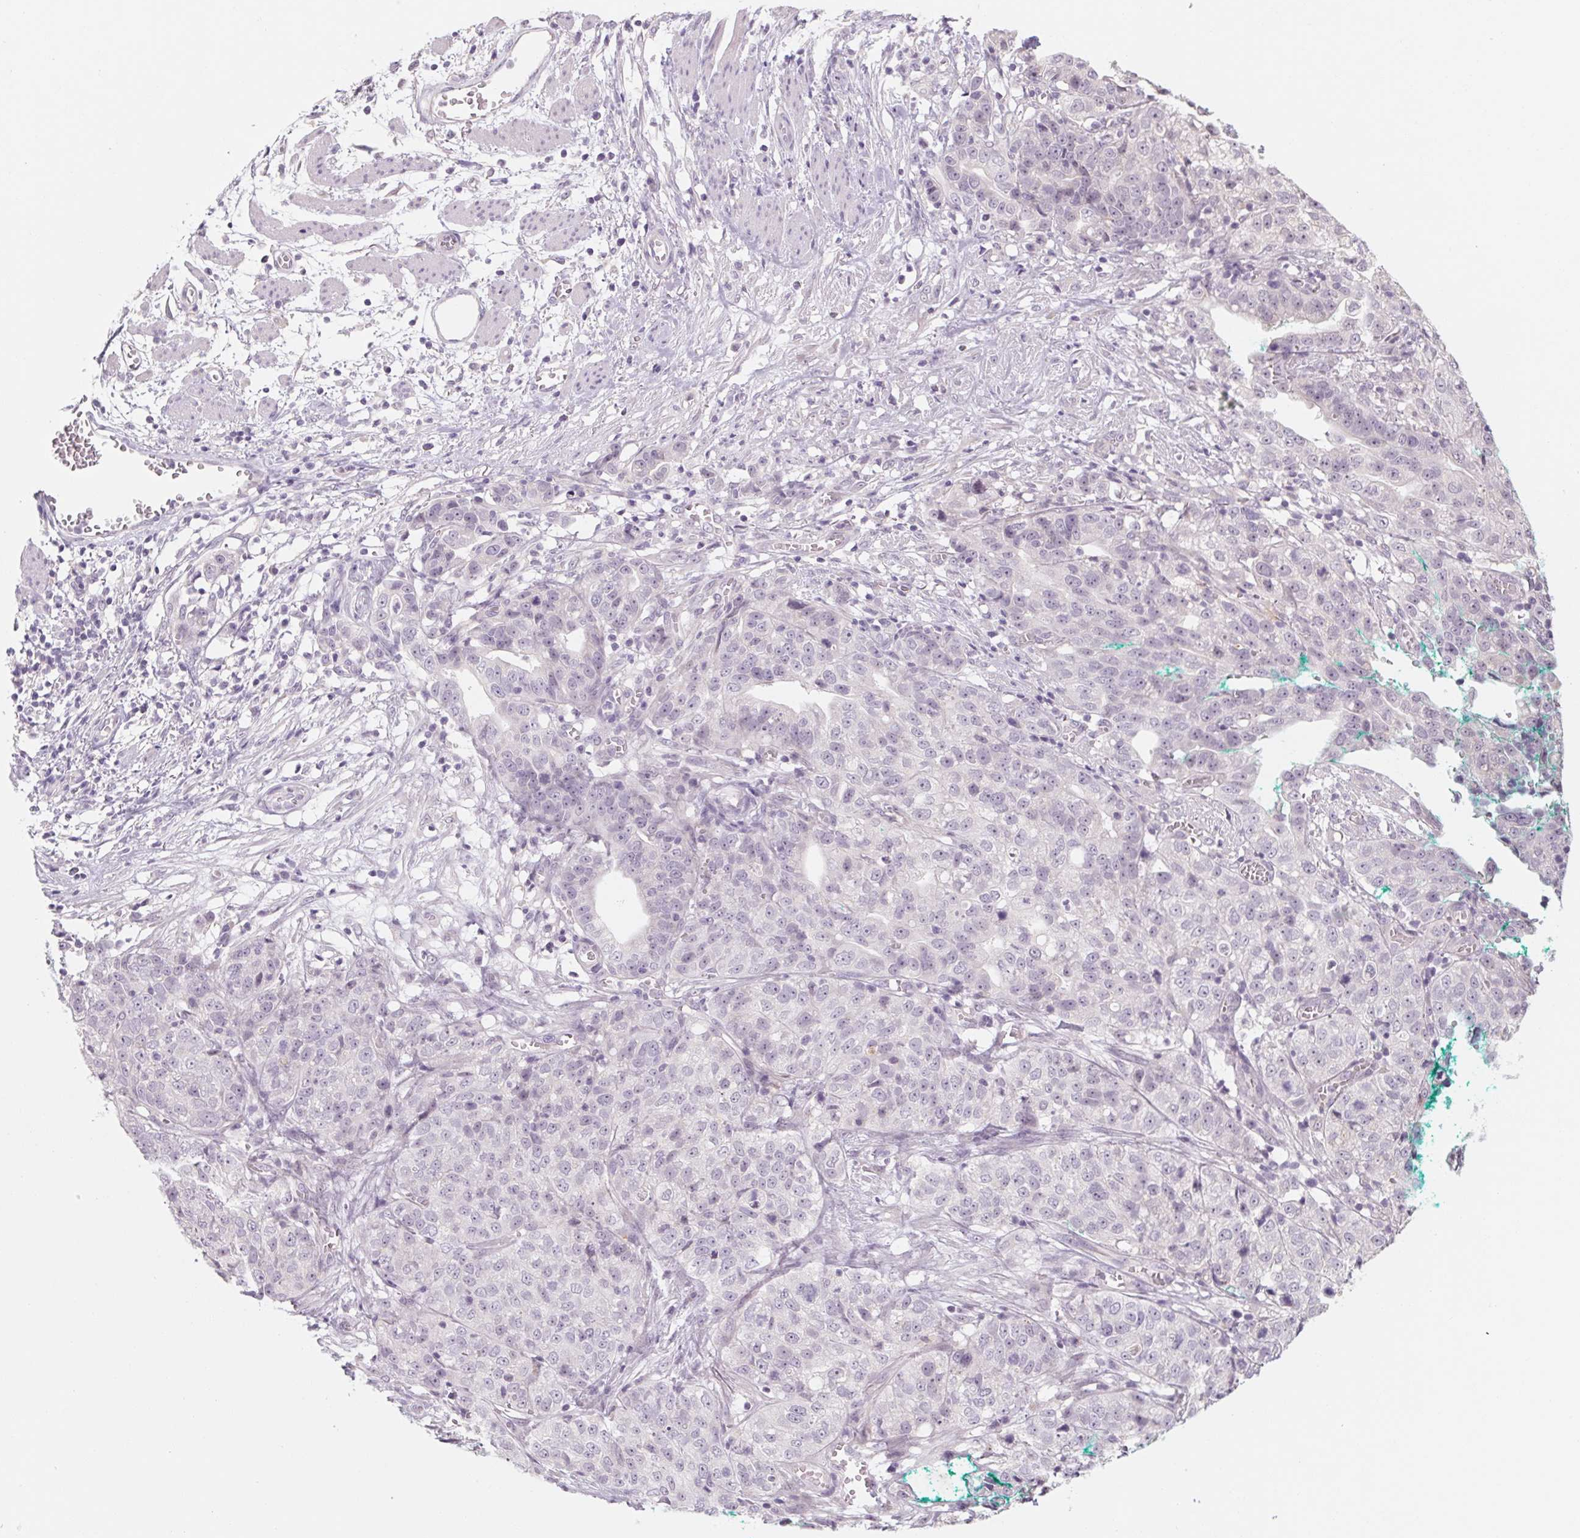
{"staining": {"intensity": "negative", "quantity": "none", "location": "none"}, "tissue": "stomach cancer", "cell_type": "Tumor cells", "image_type": "cancer", "snomed": [{"axis": "morphology", "description": "Adenocarcinoma, NOS"}, {"axis": "topography", "description": "Stomach, upper"}], "caption": "Tumor cells are negative for brown protein staining in stomach cancer (adenocarcinoma).", "gene": "POU1F1", "patient": {"sex": "female", "age": 67}}